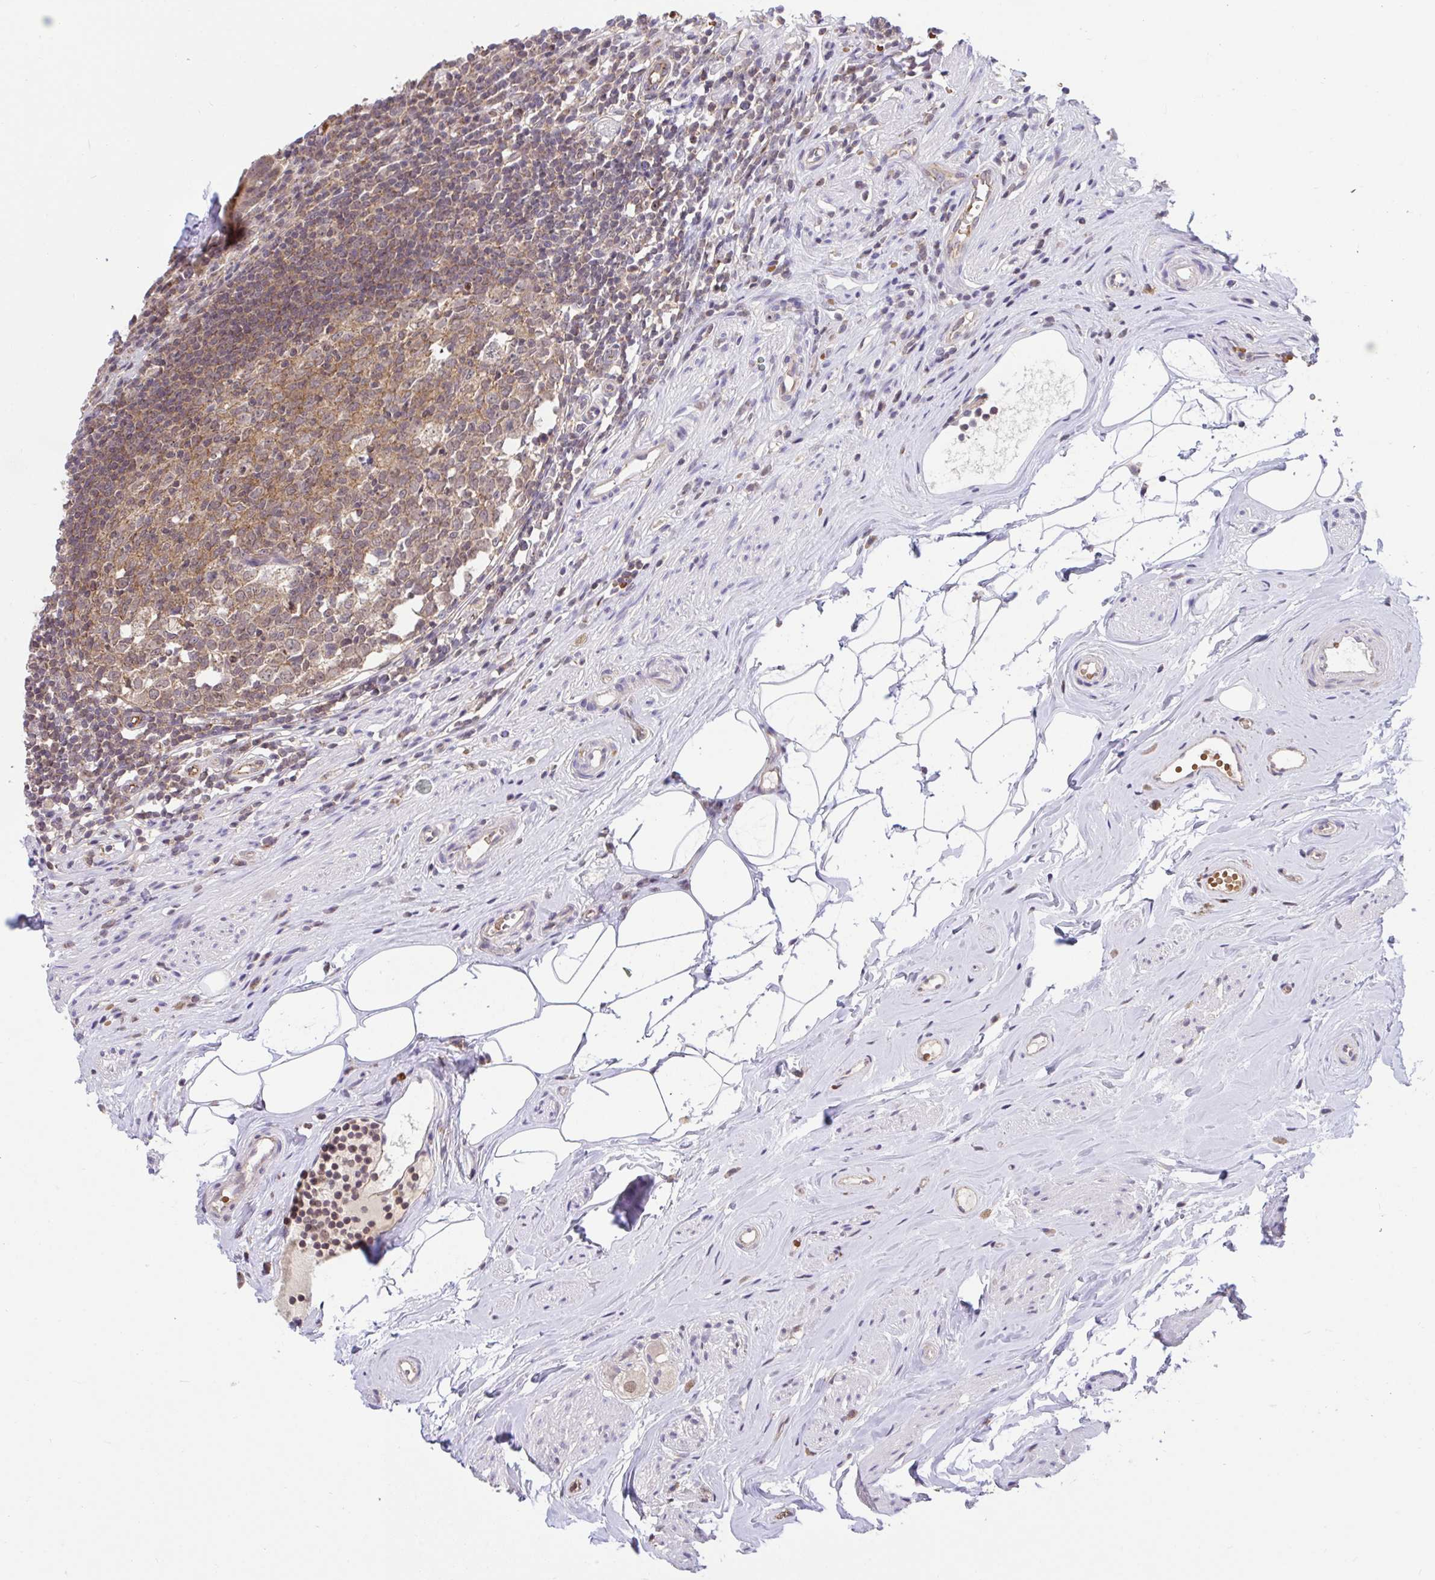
{"staining": {"intensity": "moderate", "quantity": ">75%", "location": "cytoplasmic/membranous"}, "tissue": "appendix", "cell_type": "Glandular cells", "image_type": "normal", "snomed": [{"axis": "morphology", "description": "Normal tissue, NOS"}, {"axis": "topography", "description": "Appendix"}], "caption": "The histopathology image exhibits staining of normal appendix, revealing moderate cytoplasmic/membranous protein staining (brown color) within glandular cells. (Brightfield microscopy of DAB IHC at high magnification).", "gene": "PPP1CA", "patient": {"sex": "female", "age": 56}}